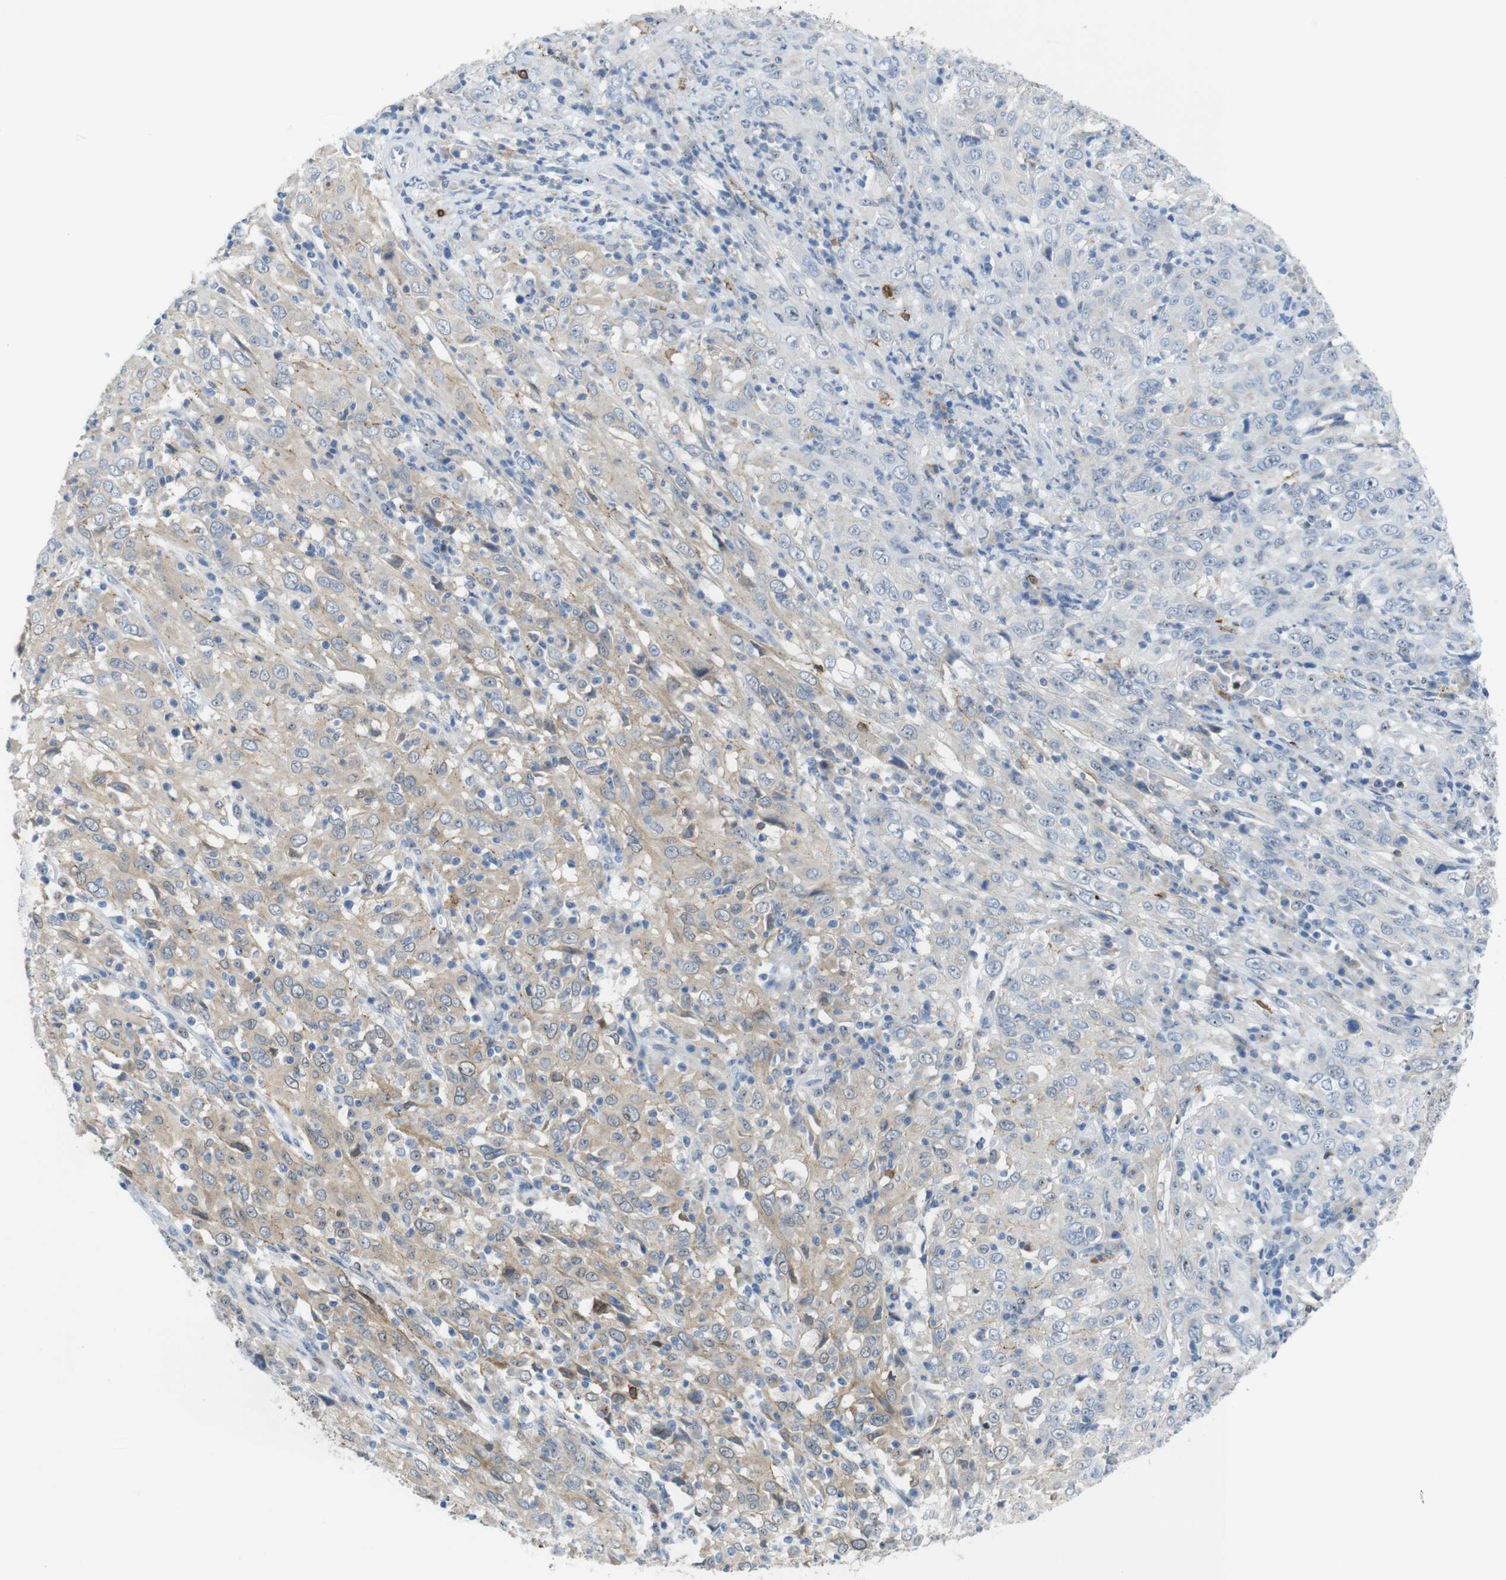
{"staining": {"intensity": "weak", "quantity": ">75%", "location": "cytoplasmic/membranous"}, "tissue": "cervical cancer", "cell_type": "Tumor cells", "image_type": "cancer", "snomed": [{"axis": "morphology", "description": "Squamous cell carcinoma, NOS"}, {"axis": "topography", "description": "Cervix"}], "caption": "Approximately >75% of tumor cells in human squamous cell carcinoma (cervical) exhibit weak cytoplasmic/membranous protein positivity as visualized by brown immunohistochemical staining.", "gene": "TJP3", "patient": {"sex": "female", "age": 46}}